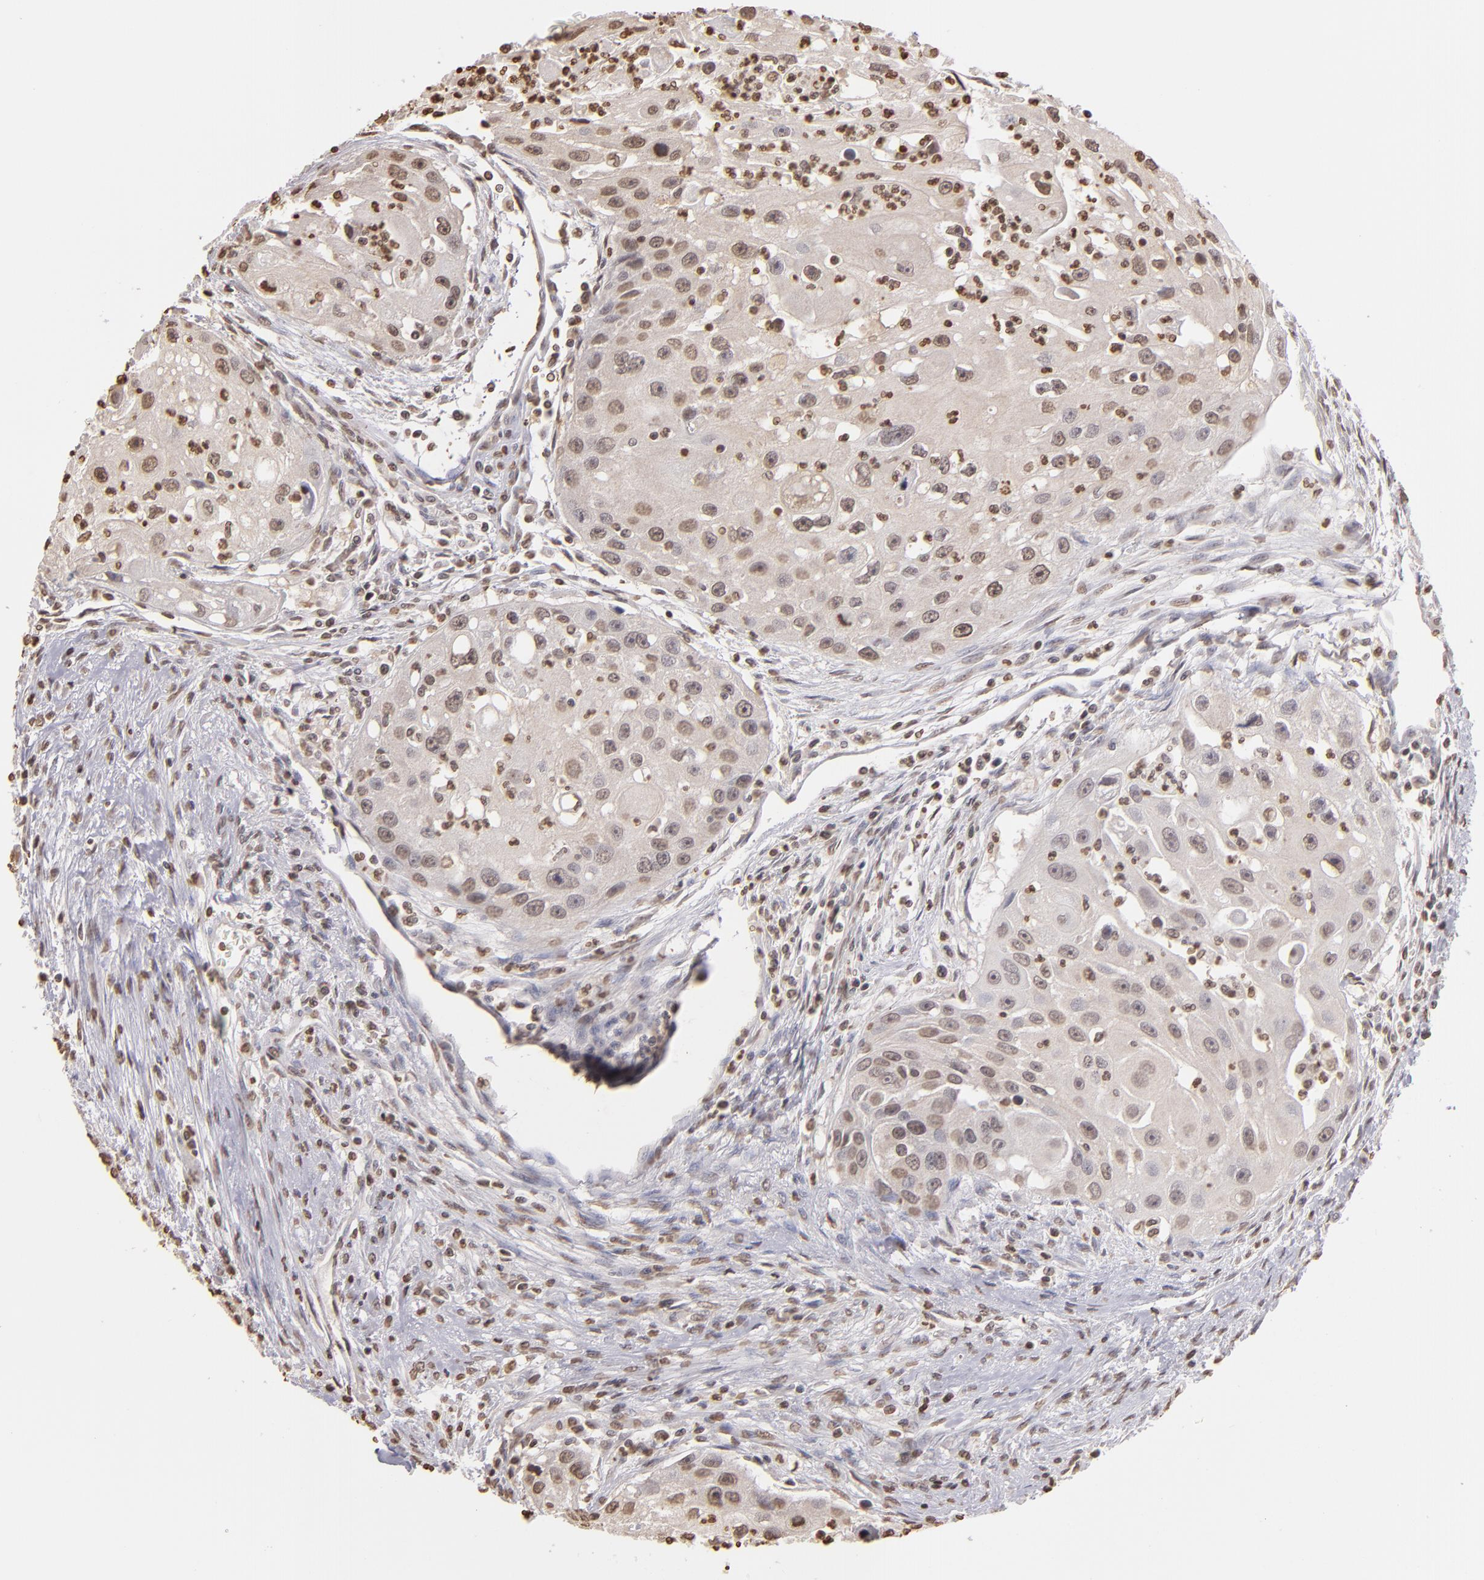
{"staining": {"intensity": "weak", "quantity": "<25%", "location": "nuclear"}, "tissue": "head and neck cancer", "cell_type": "Tumor cells", "image_type": "cancer", "snomed": [{"axis": "morphology", "description": "Squamous cell carcinoma, NOS"}, {"axis": "topography", "description": "Head-Neck"}], "caption": "Immunohistochemistry (IHC) micrograph of neoplastic tissue: human head and neck cancer stained with DAB (3,3'-diaminobenzidine) exhibits no significant protein staining in tumor cells.", "gene": "LBX1", "patient": {"sex": "male", "age": 64}}